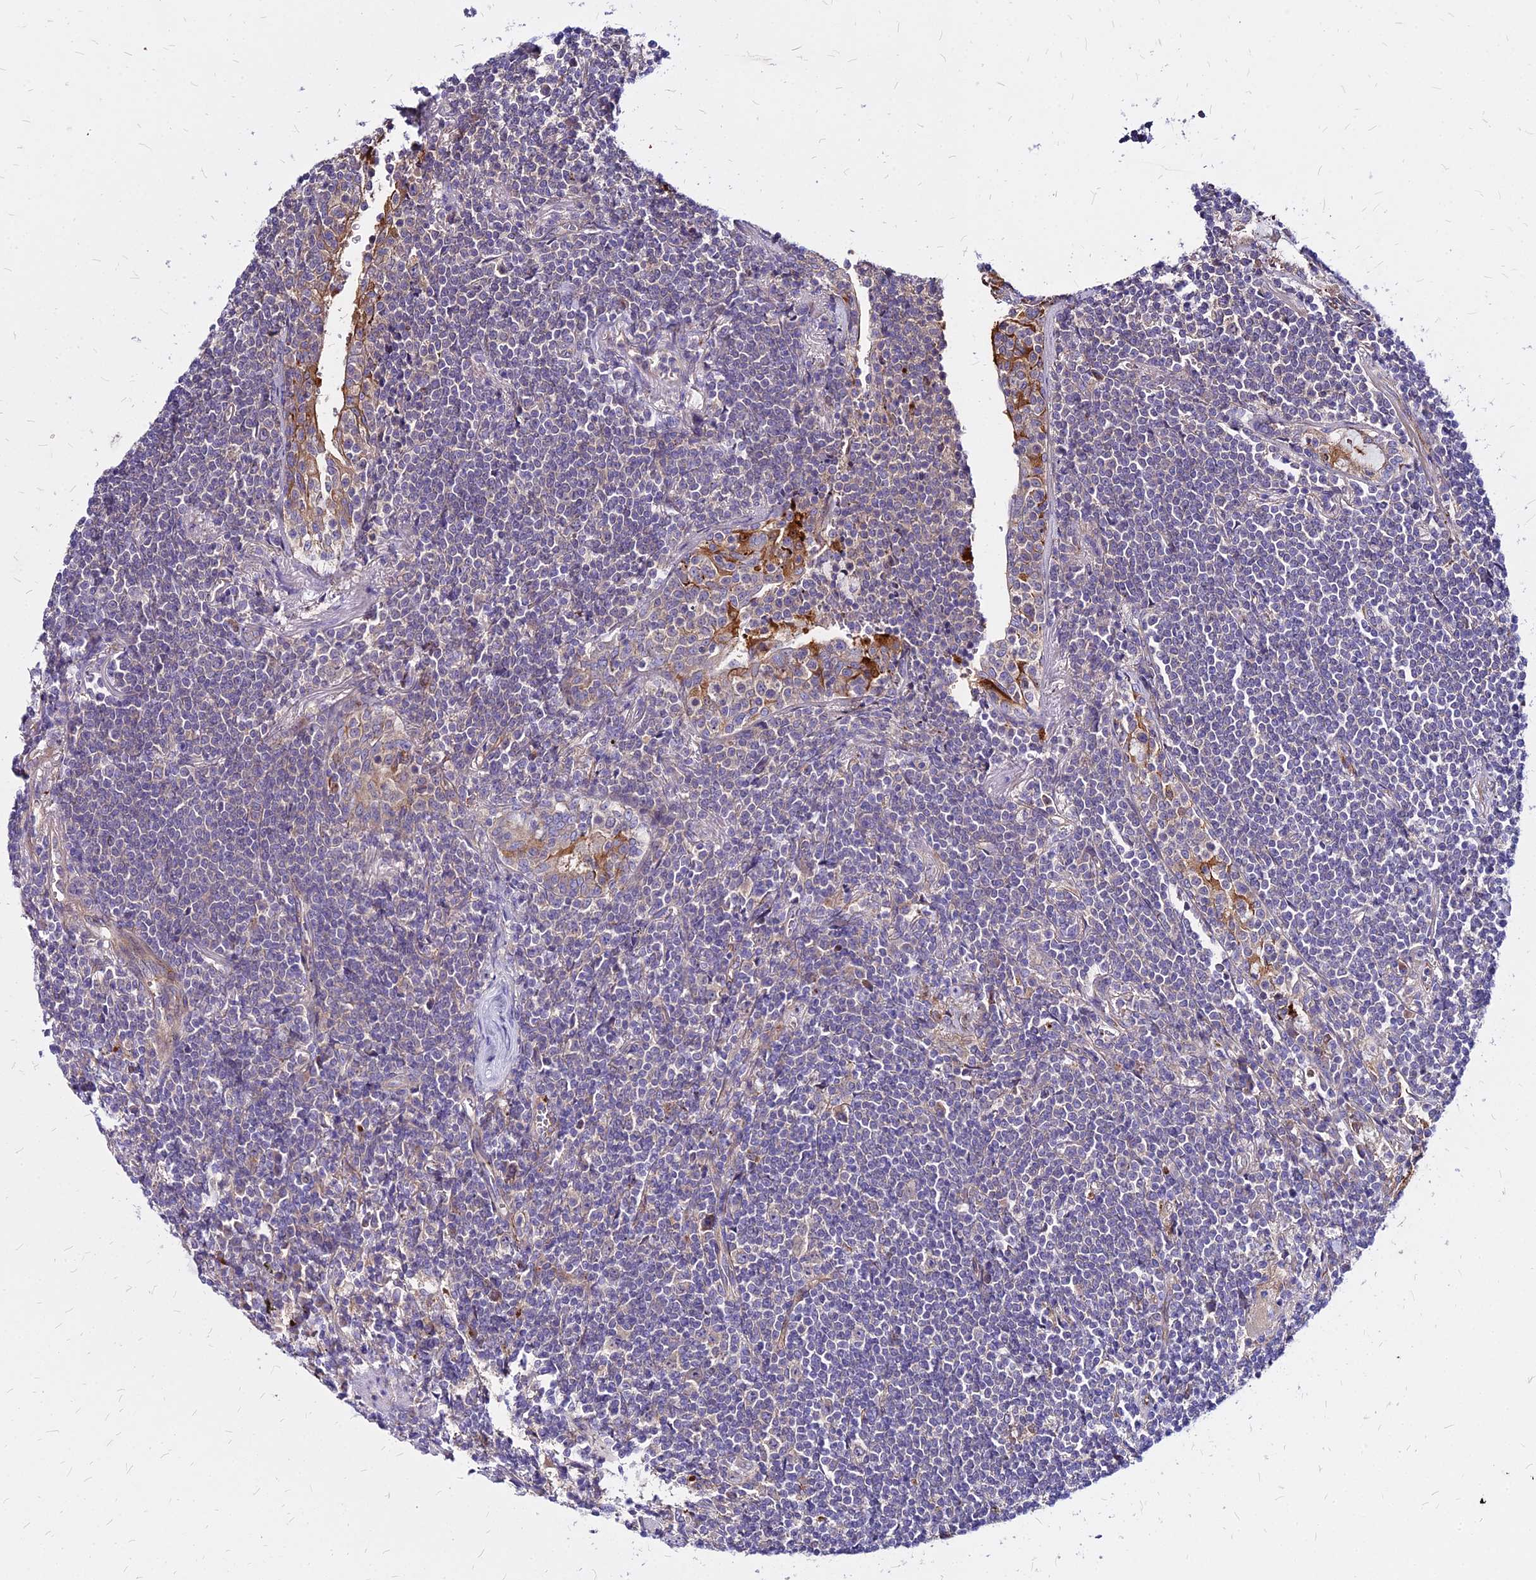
{"staining": {"intensity": "negative", "quantity": "none", "location": "none"}, "tissue": "lymphoma", "cell_type": "Tumor cells", "image_type": "cancer", "snomed": [{"axis": "morphology", "description": "Malignant lymphoma, non-Hodgkin's type, Low grade"}, {"axis": "topography", "description": "Lung"}], "caption": "An immunohistochemistry (IHC) histopathology image of malignant lymphoma, non-Hodgkin's type (low-grade) is shown. There is no staining in tumor cells of malignant lymphoma, non-Hodgkin's type (low-grade). Brightfield microscopy of immunohistochemistry stained with DAB (3,3'-diaminobenzidine) (brown) and hematoxylin (blue), captured at high magnification.", "gene": "COMMD10", "patient": {"sex": "female", "age": 71}}